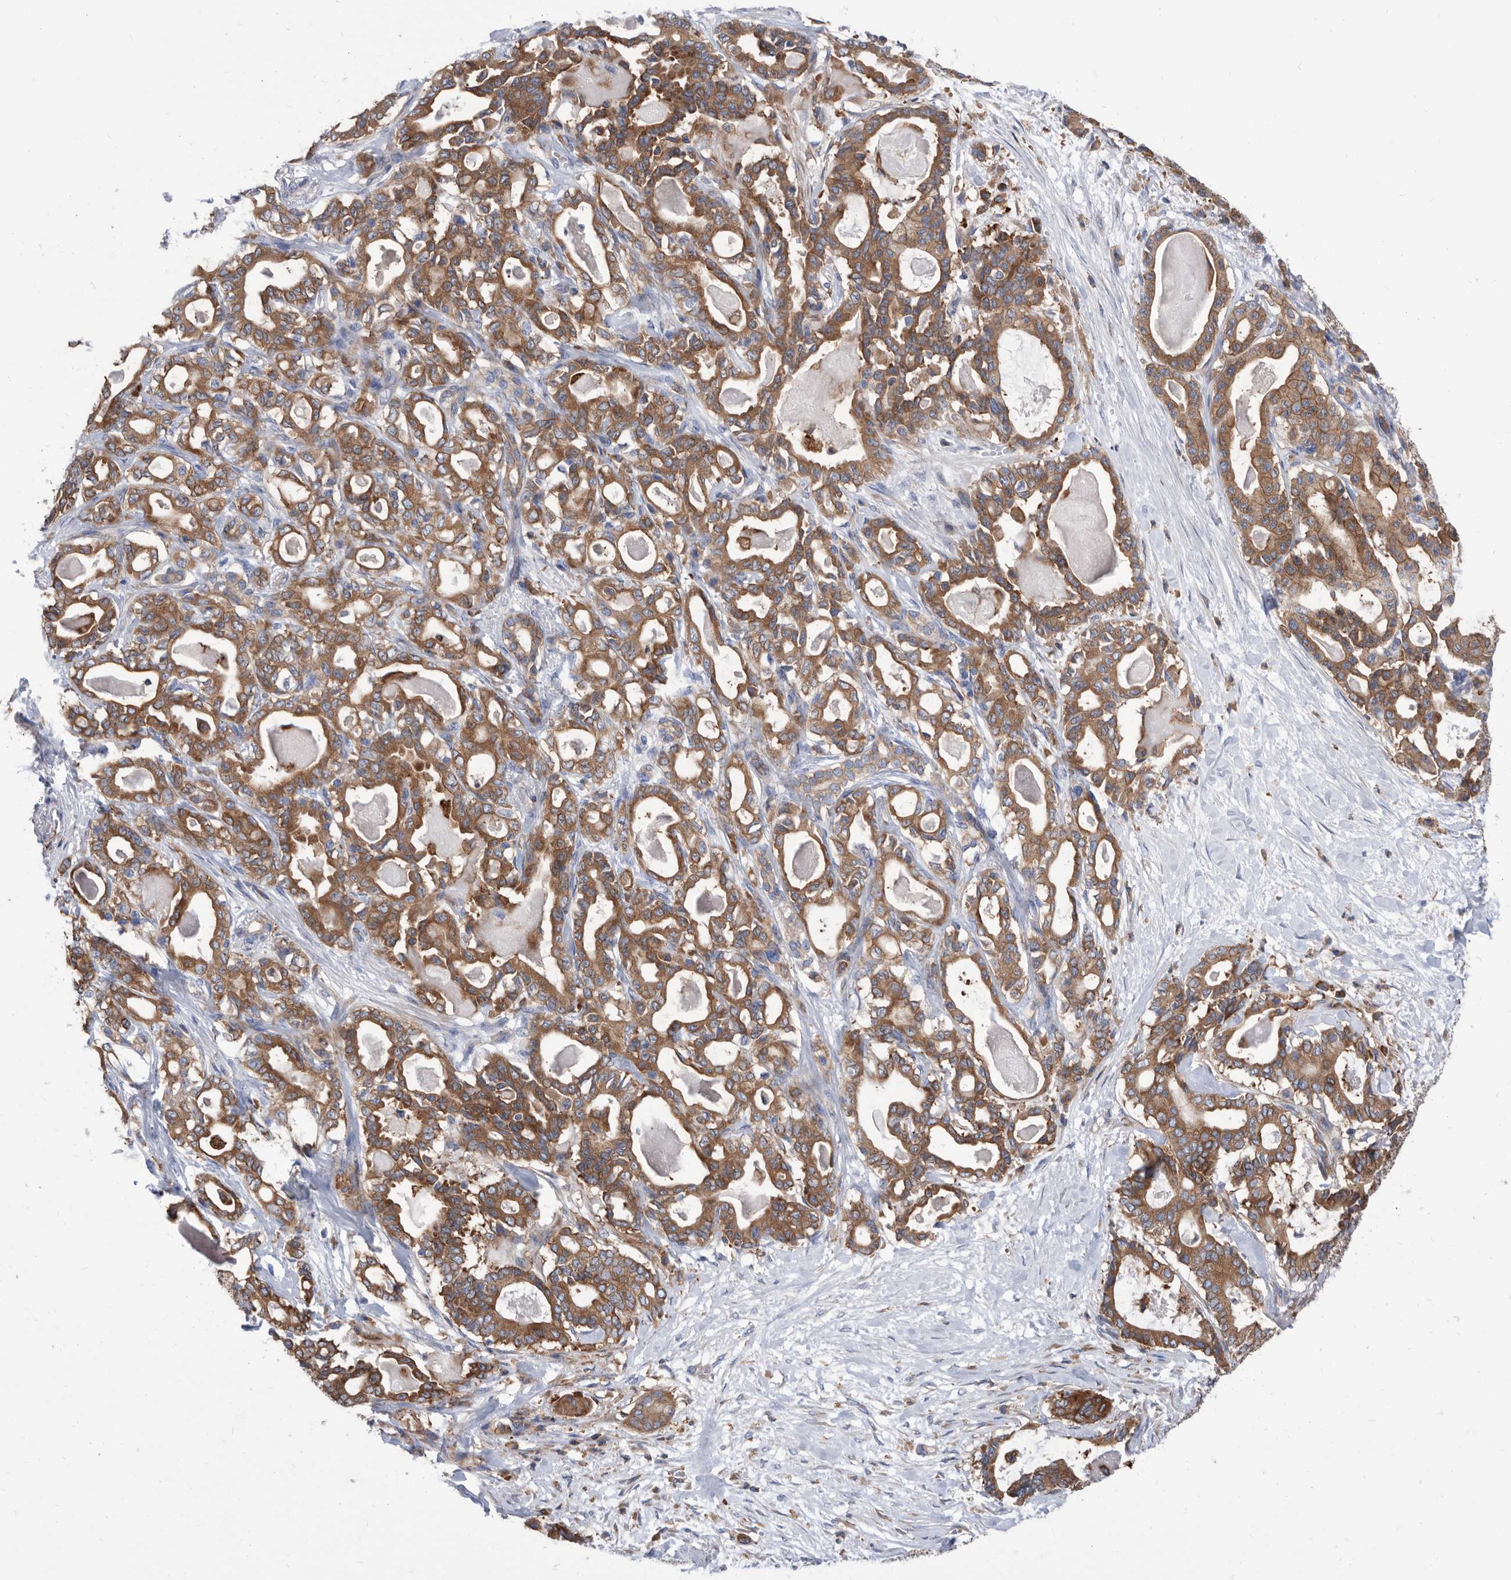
{"staining": {"intensity": "moderate", "quantity": ">75%", "location": "cytoplasmic/membranous"}, "tissue": "pancreatic cancer", "cell_type": "Tumor cells", "image_type": "cancer", "snomed": [{"axis": "morphology", "description": "Adenocarcinoma, NOS"}, {"axis": "topography", "description": "Pancreas"}], "caption": "This is an image of IHC staining of pancreatic cancer, which shows moderate positivity in the cytoplasmic/membranous of tumor cells.", "gene": "SMG7", "patient": {"sex": "male", "age": 63}}